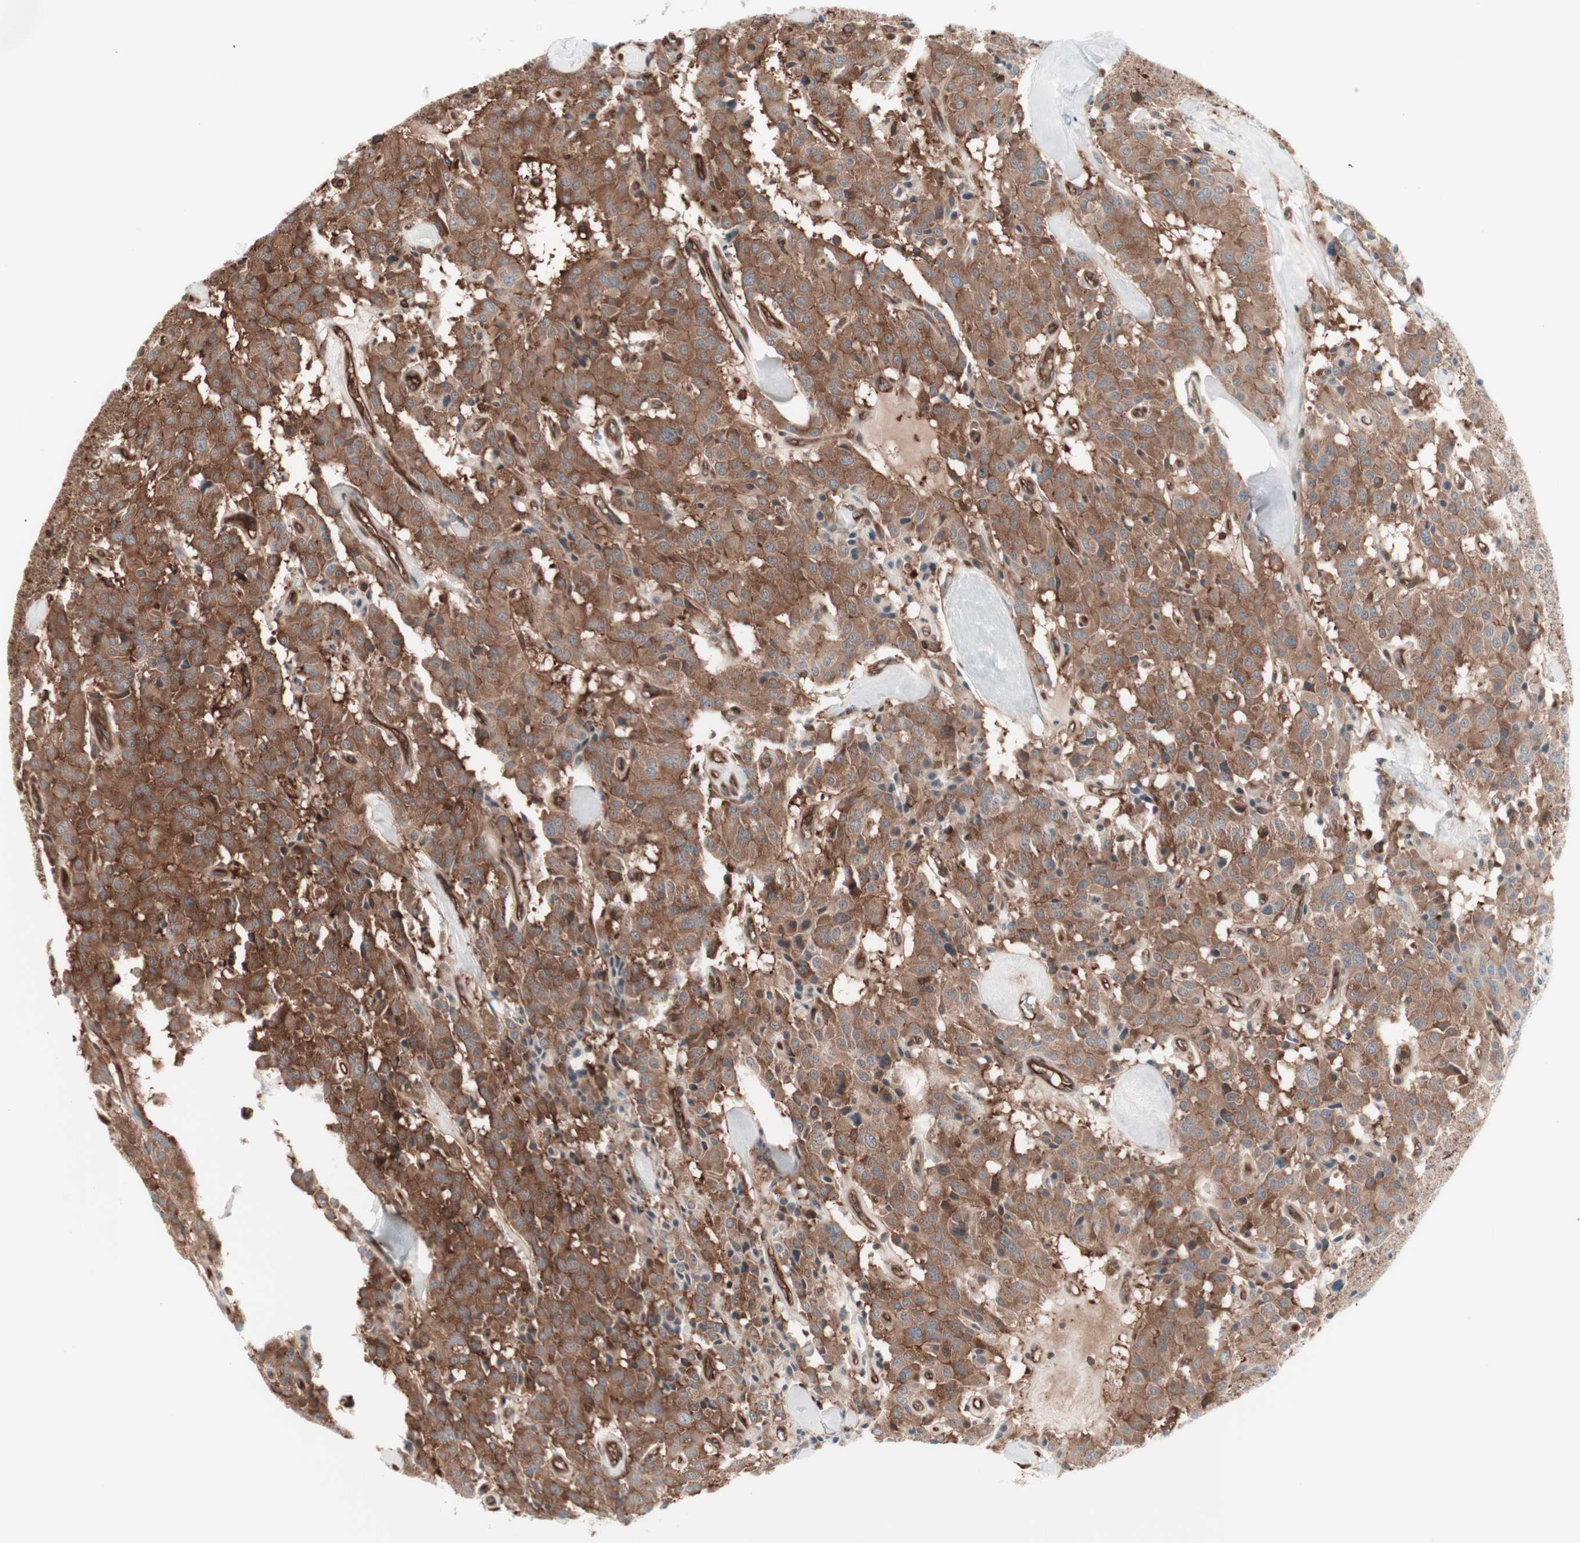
{"staining": {"intensity": "strong", "quantity": ">75%", "location": "cytoplasmic/membranous"}, "tissue": "carcinoid", "cell_type": "Tumor cells", "image_type": "cancer", "snomed": [{"axis": "morphology", "description": "Carcinoid, malignant, NOS"}, {"axis": "topography", "description": "Lung"}], "caption": "Tumor cells reveal strong cytoplasmic/membranous expression in about >75% of cells in carcinoid (malignant).", "gene": "TCP11L1", "patient": {"sex": "male", "age": 30}}